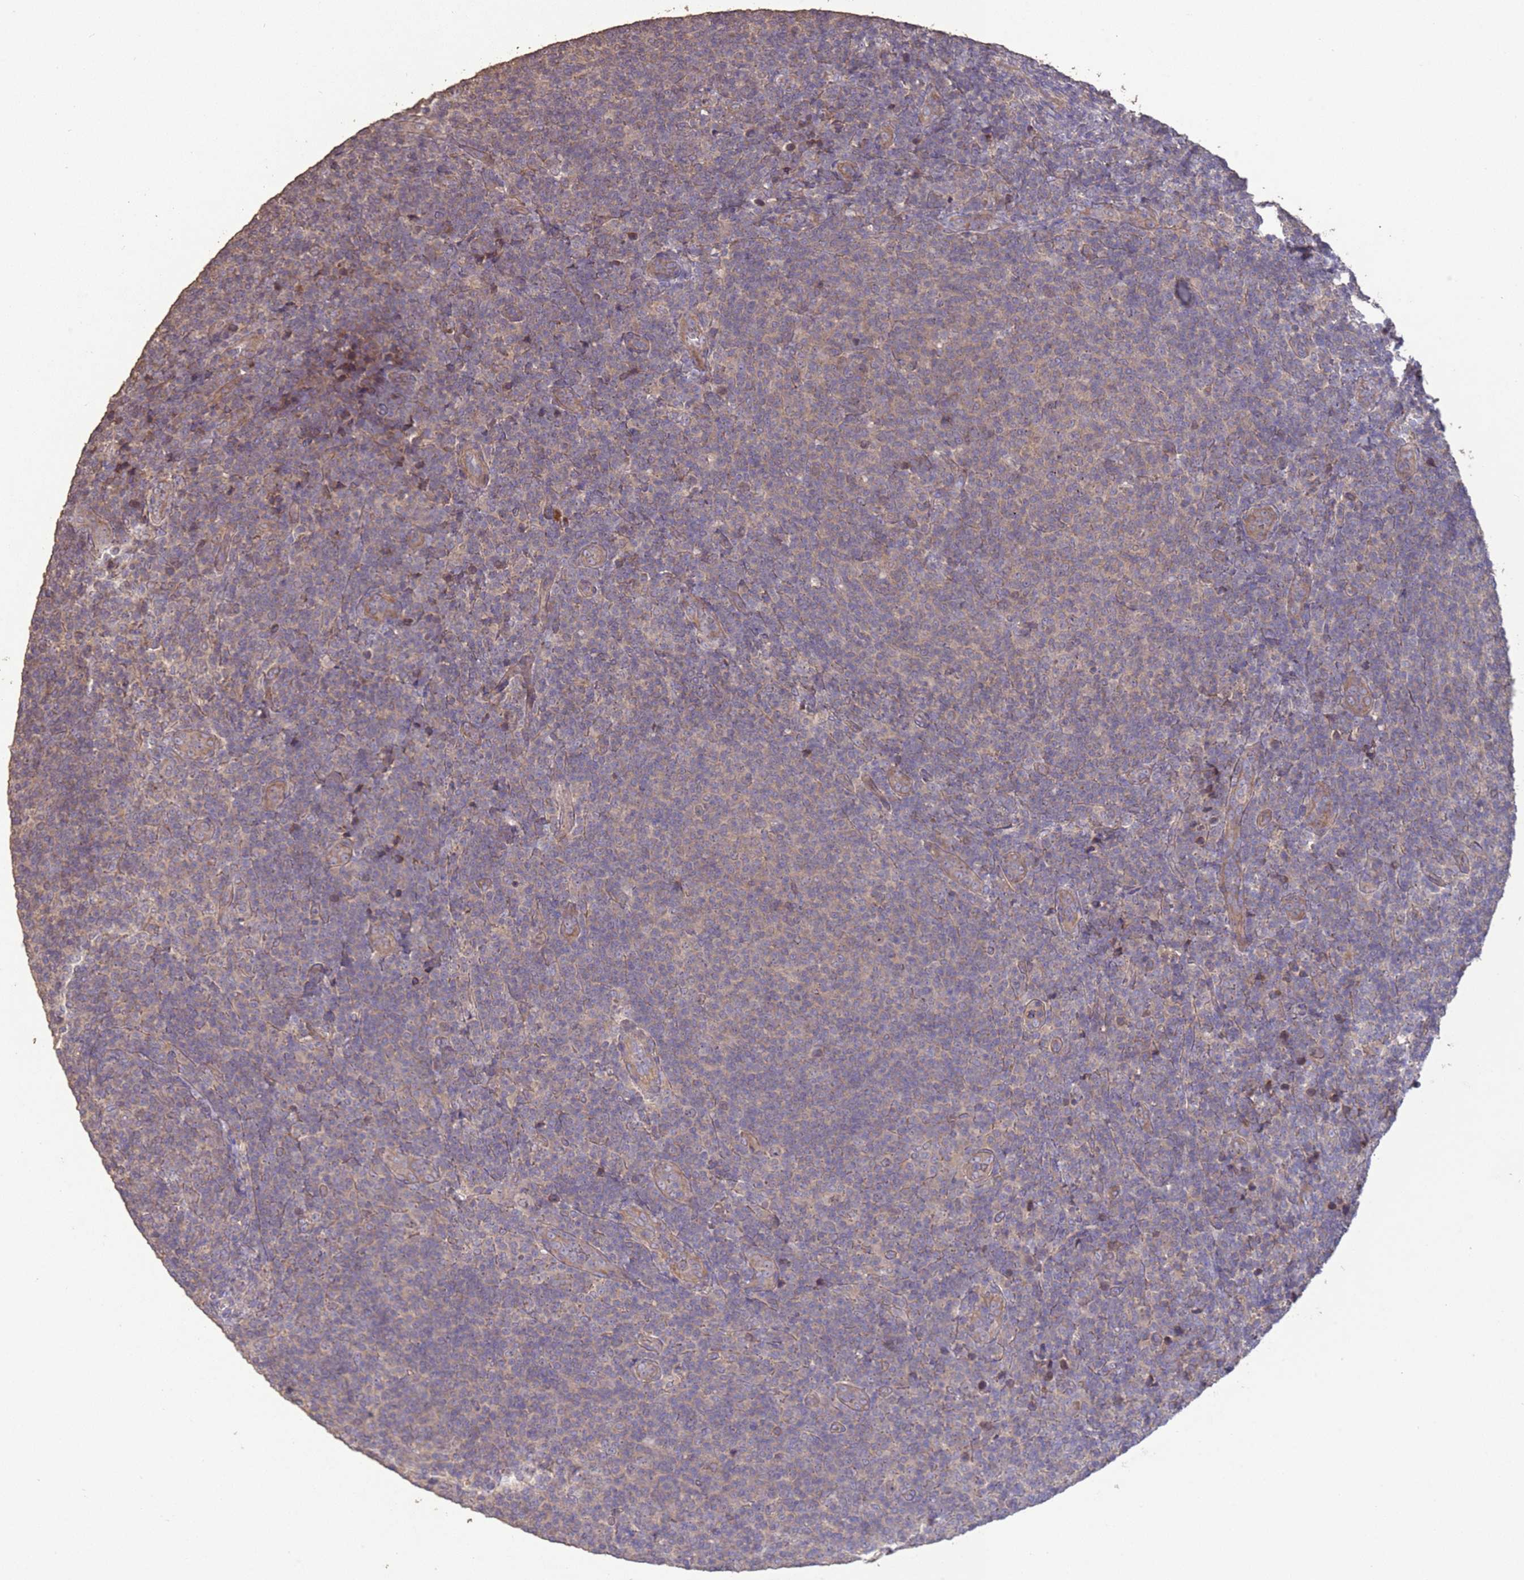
{"staining": {"intensity": "weak", "quantity": "25%-75%", "location": "cytoplasmic/membranous"}, "tissue": "lymphoma", "cell_type": "Tumor cells", "image_type": "cancer", "snomed": [{"axis": "morphology", "description": "Malignant lymphoma, non-Hodgkin's type, Low grade"}, {"axis": "topography", "description": "Lymph node"}], "caption": "The immunohistochemical stain shows weak cytoplasmic/membranous expression in tumor cells of lymphoma tissue. (Brightfield microscopy of DAB IHC at high magnification).", "gene": "SLC9B2", "patient": {"sex": "male", "age": 66}}